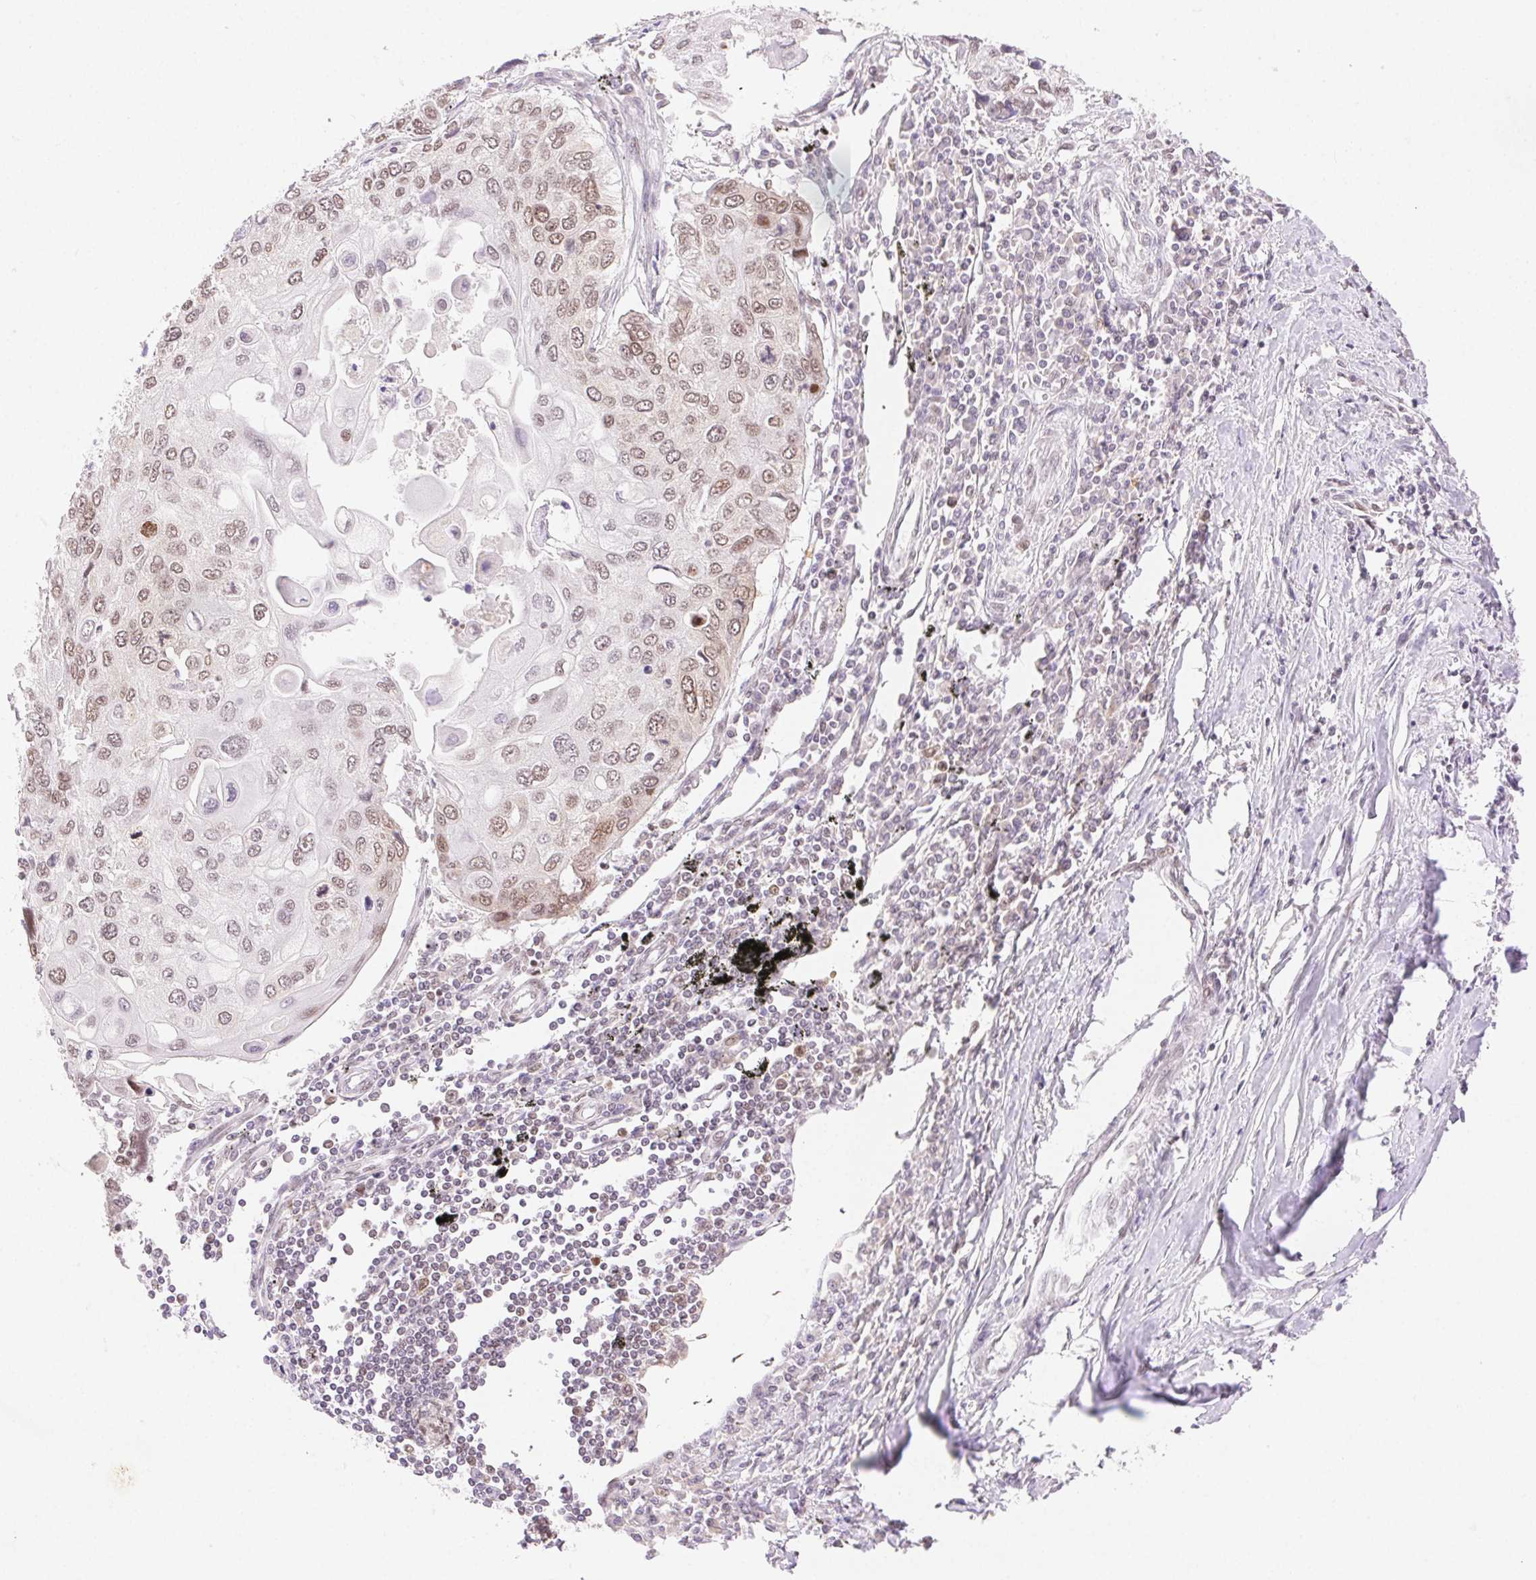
{"staining": {"intensity": "moderate", "quantity": "25%-75%", "location": "nuclear"}, "tissue": "lung cancer", "cell_type": "Tumor cells", "image_type": "cancer", "snomed": [{"axis": "morphology", "description": "Squamous cell carcinoma, NOS"}, {"axis": "morphology", "description": "Squamous cell carcinoma, metastatic, NOS"}, {"axis": "topography", "description": "Lung"}], "caption": "Squamous cell carcinoma (lung) tissue reveals moderate nuclear staining in approximately 25%-75% of tumor cells", "gene": "H2AZ2", "patient": {"sex": "male", "age": 63}}